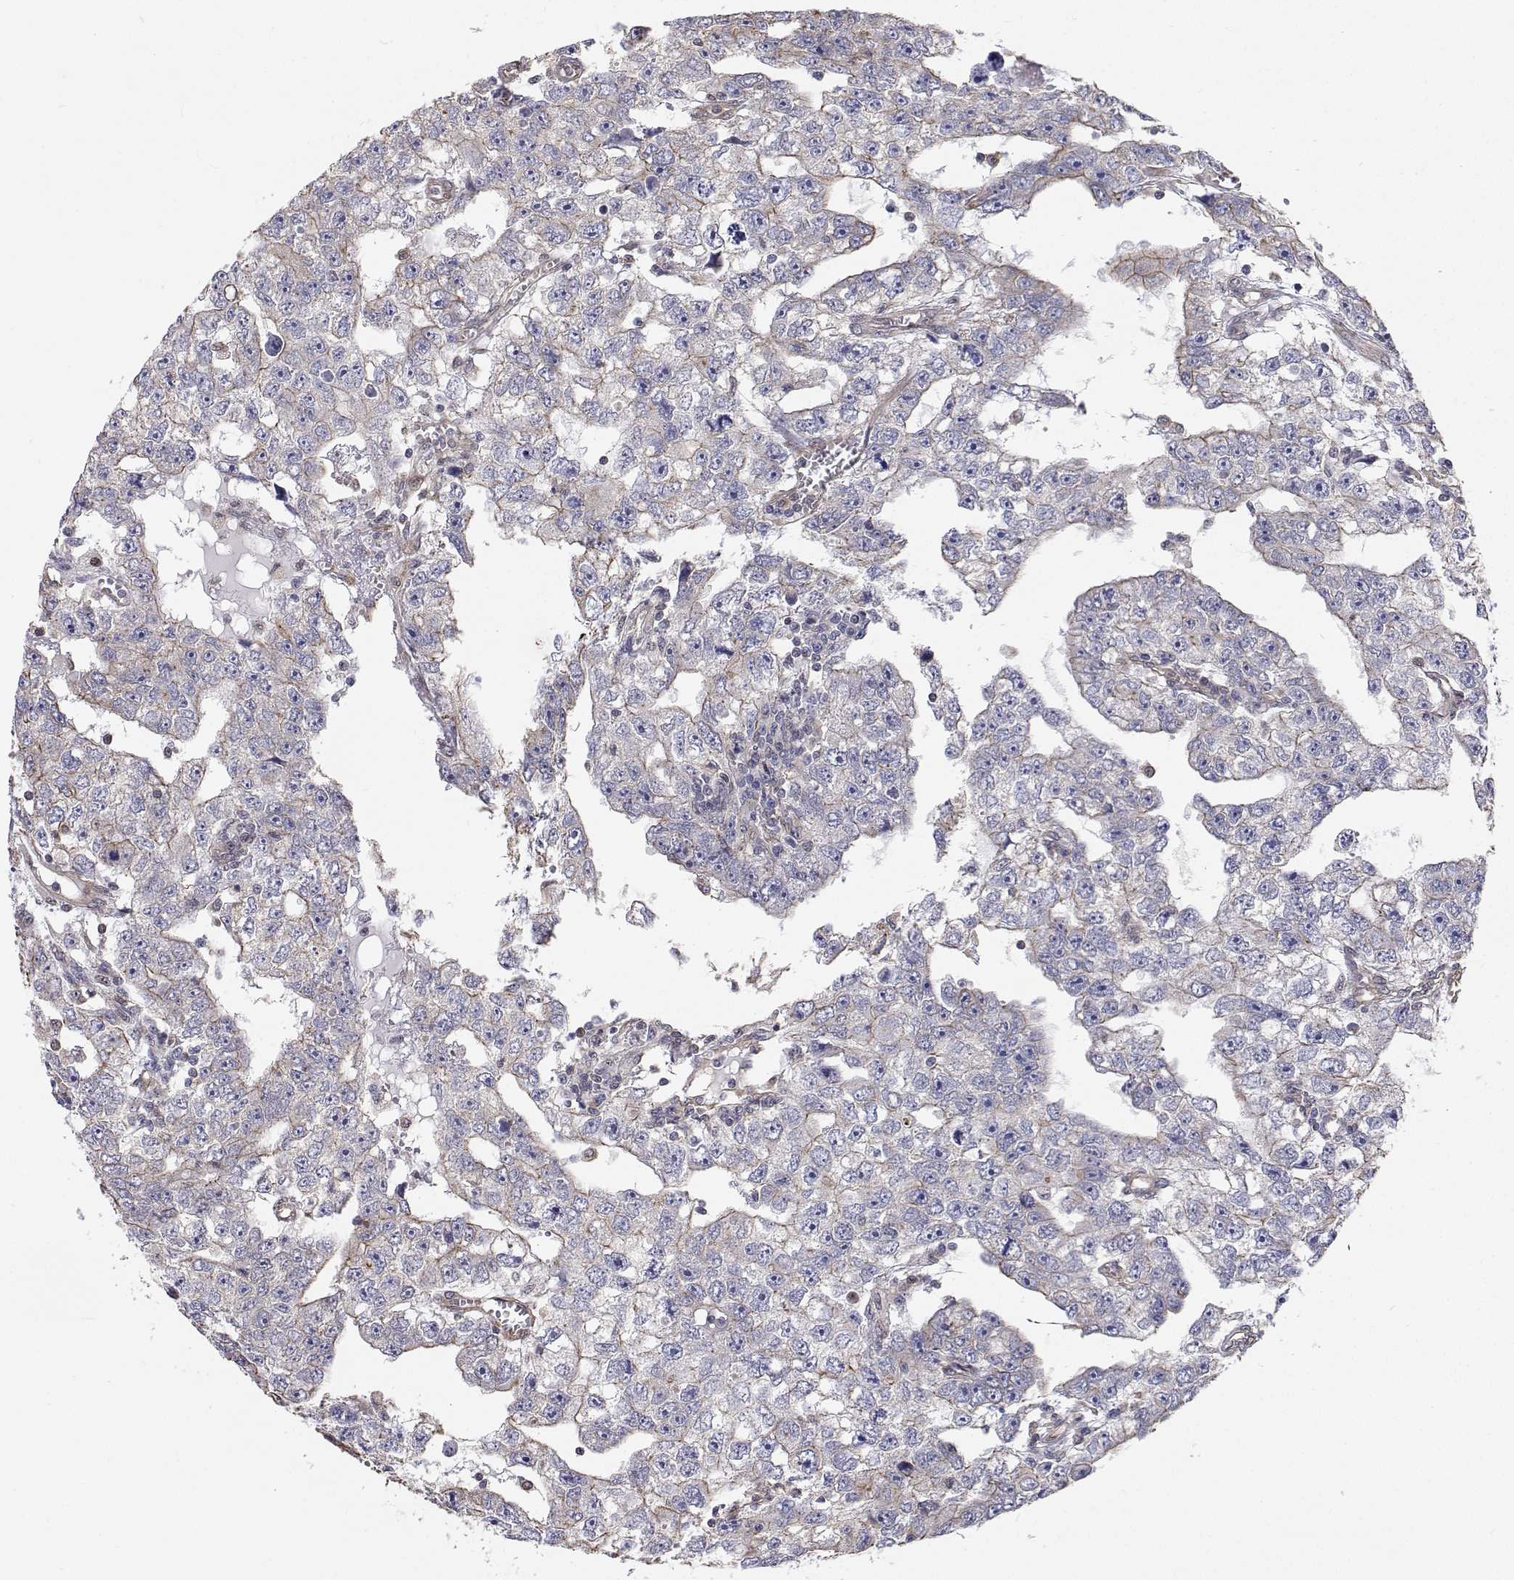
{"staining": {"intensity": "negative", "quantity": "none", "location": "none"}, "tissue": "testis cancer", "cell_type": "Tumor cells", "image_type": "cancer", "snomed": [{"axis": "morphology", "description": "Carcinoma, Embryonal, NOS"}, {"axis": "topography", "description": "Testis"}], "caption": "Human testis cancer stained for a protein using immunohistochemistry reveals no positivity in tumor cells.", "gene": "GSDMA", "patient": {"sex": "male", "age": 20}}